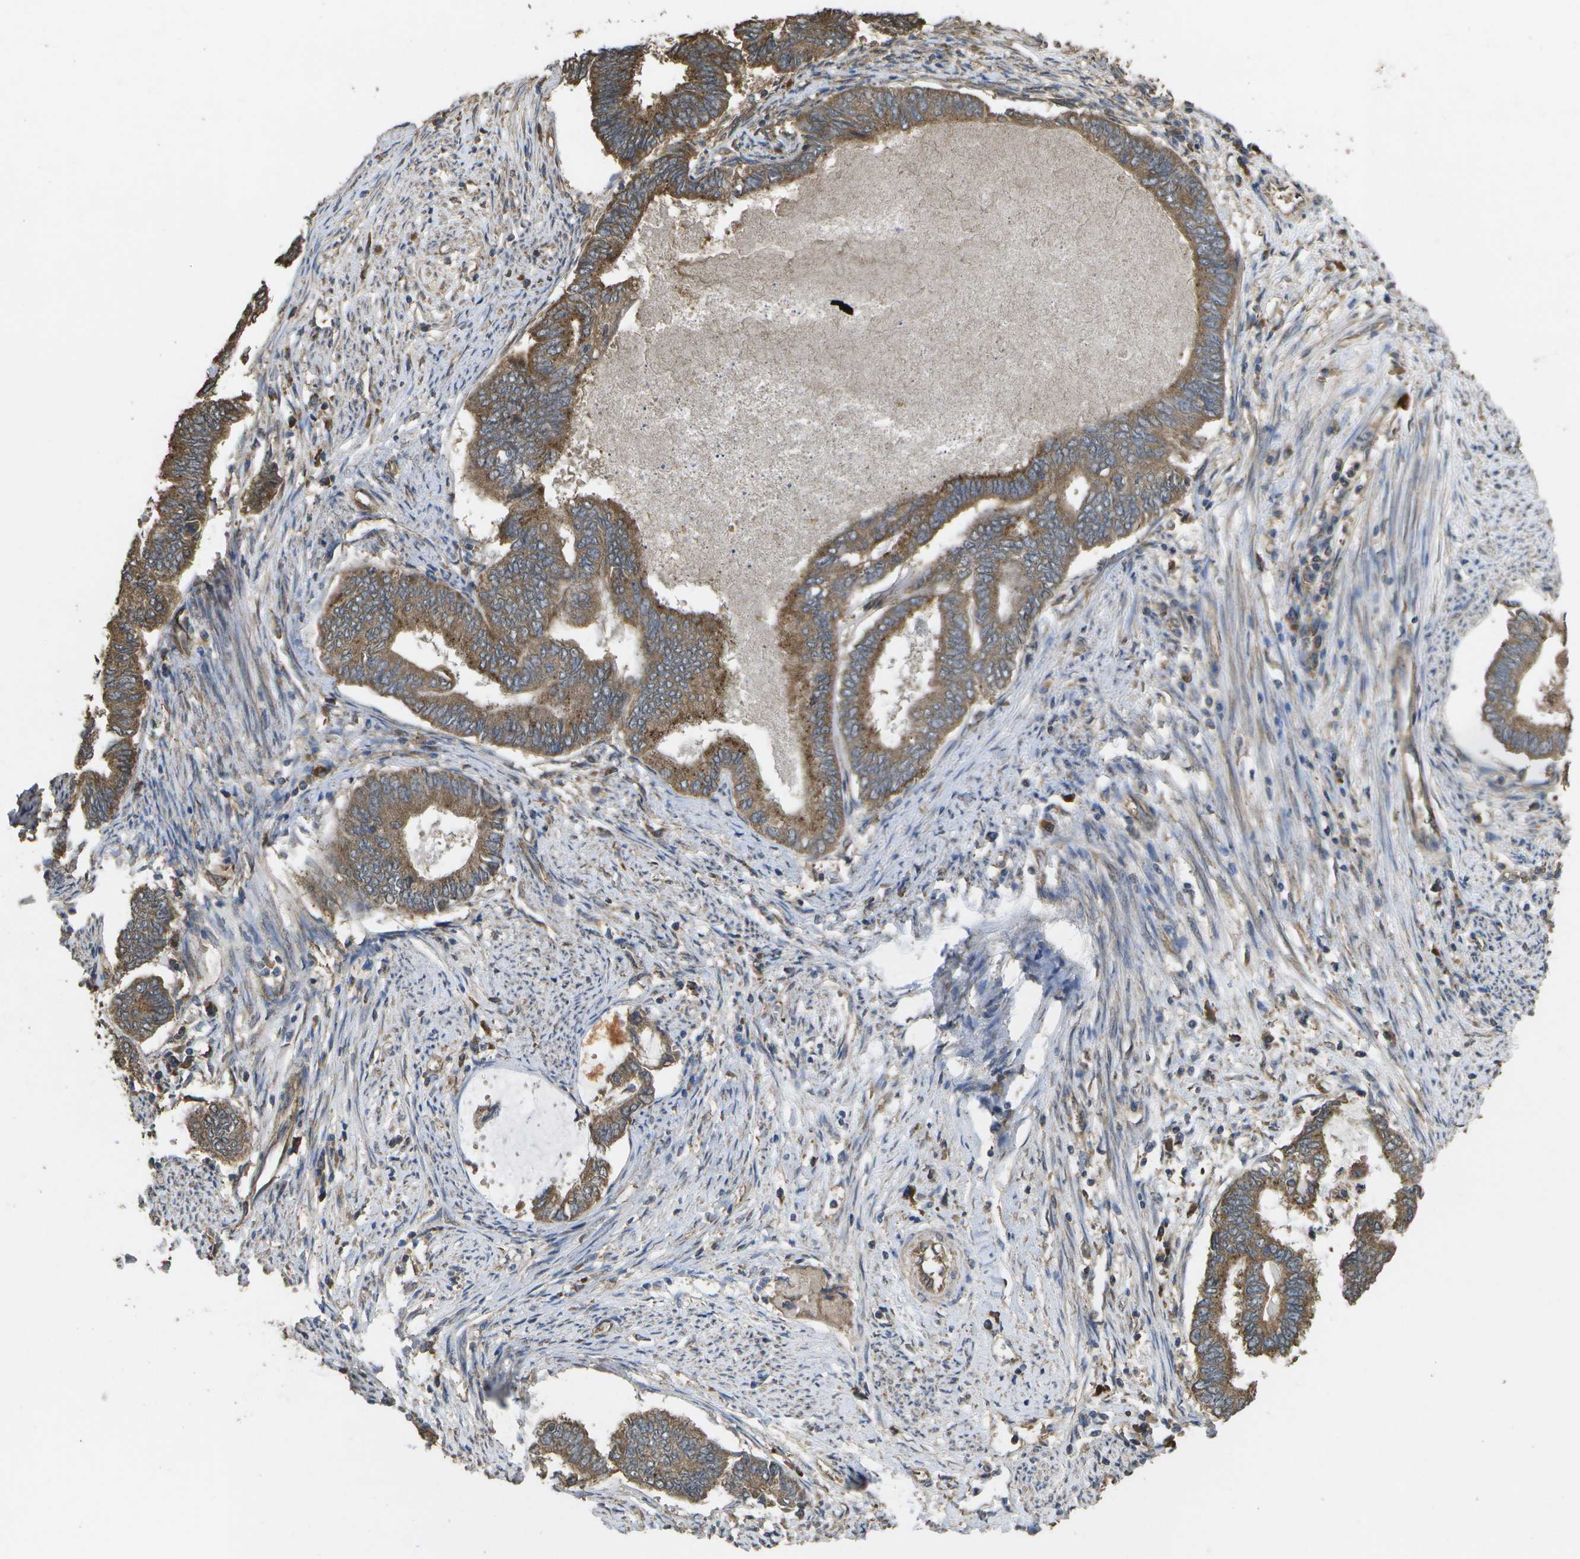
{"staining": {"intensity": "moderate", "quantity": ">75%", "location": "cytoplasmic/membranous"}, "tissue": "endometrial cancer", "cell_type": "Tumor cells", "image_type": "cancer", "snomed": [{"axis": "morphology", "description": "Adenocarcinoma, NOS"}, {"axis": "topography", "description": "Endometrium"}], "caption": "Immunohistochemistry staining of endometrial cancer (adenocarcinoma), which reveals medium levels of moderate cytoplasmic/membranous expression in approximately >75% of tumor cells indicating moderate cytoplasmic/membranous protein staining. The staining was performed using DAB (3,3'-diaminobenzidine) (brown) for protein detection and nuclei were counterstained in hematoxylin (blue).", "gene": "SACS", "patient": {"sex": "female", "age": 86}}